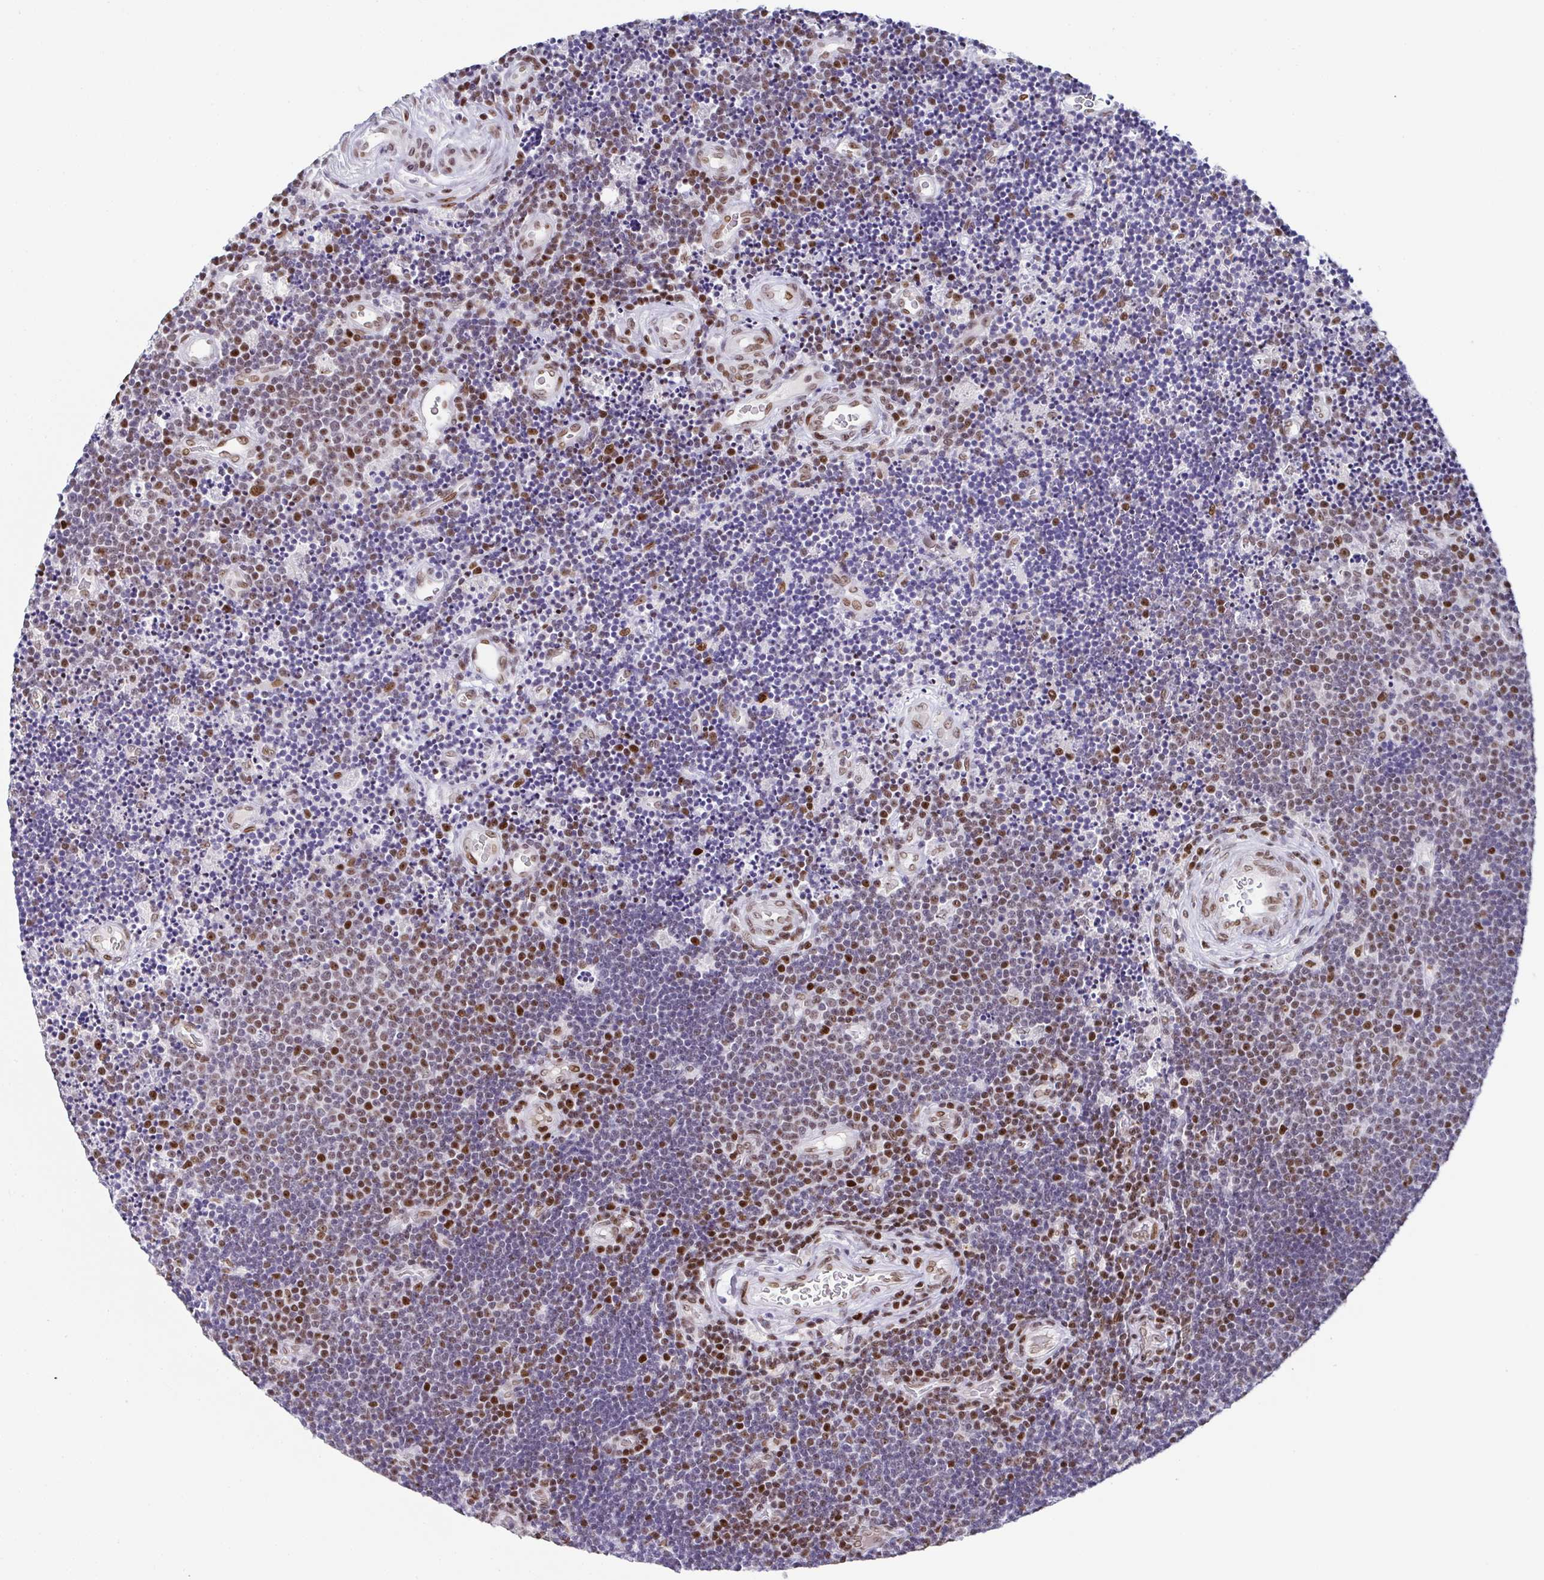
{"staining": {"intensity": "moderate", "quantity": "<25%", "location": "nuclear"}, "tissue": "lymphoma", "cell_type": "Tumor cells", "image_type": "cancer", "snomed": [{"axis": "morphology", "description": "Malignant lymphoma, non-Hodgkin's type, Low grade"}, {"axis": "topography", "description": "Brain"}], "caption": "Immunohistochemistry (IHC) staining of malignant lymphoma, non-Hodgkin's type (low-grade), which reveals low levels of moderate nuclear positivity in approximately <25% of tumor cells indicating moderate nuclear protein expression. The staining was performed using DAB (brown) for protein detection and nuclei were counterstained in hematoxylin (blue).", "gene": "RB1", "patient": {"sex": "female", "age": 66}}